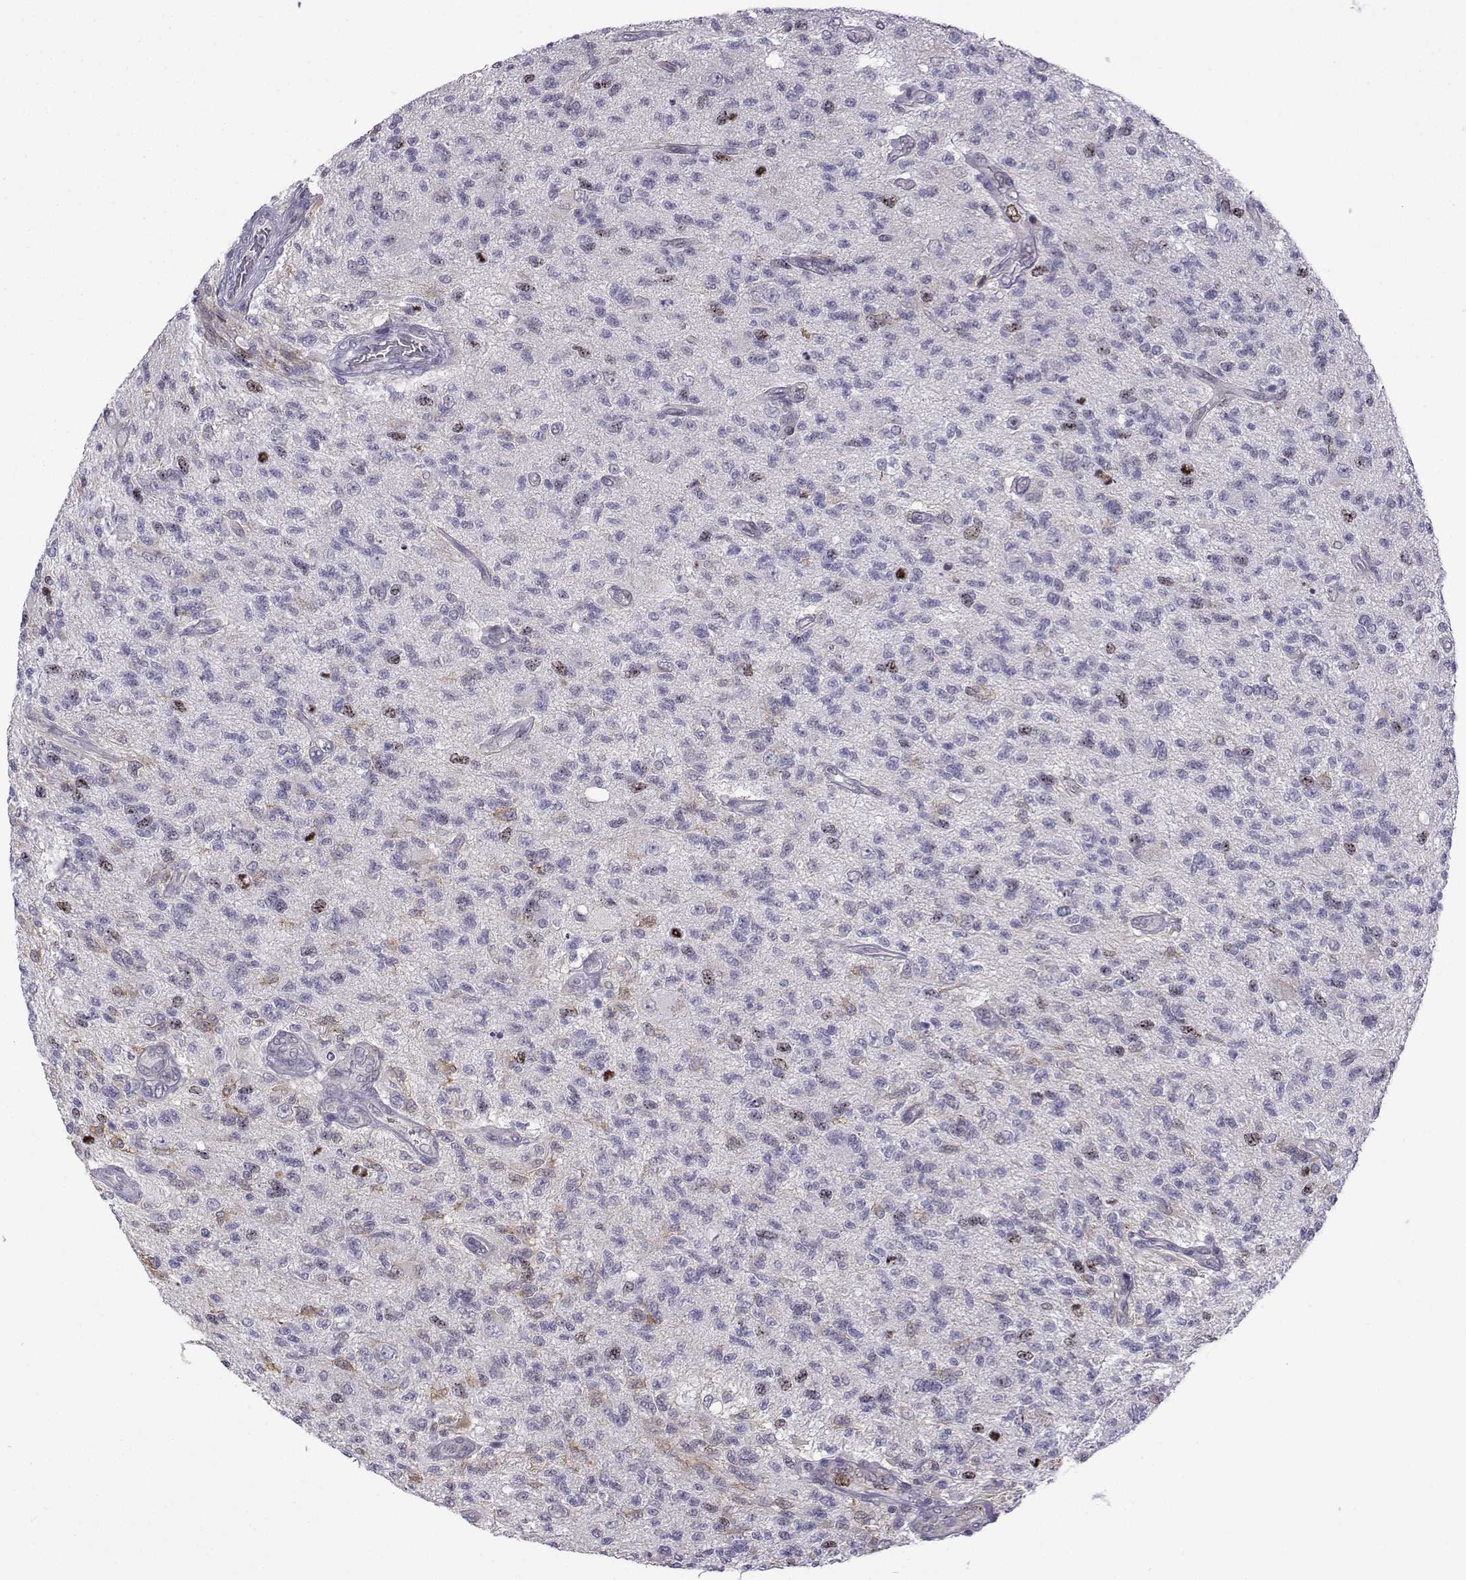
{"staining": {"intensity": "moderate", "quantity": "<25%", "location": "cytoplasmic/membranous,nuclear"}, "tissue": "glioma", "cell_type": "Tumor cells", "image_type": "cancer", "snomed": [{"axis": "morphology", "description": "Glioma, malignant, High grade"}, {"axis": "topography", "description": "Brain"}], "caption": "Protein staining of malignant glioma (high-grade) tissue shows moderate cytoplasmic/membranous and nuclear staining in approximately <25% of tumor cells.", "gene": "INCENP", "patient": {"sex": "male", "age": 56}}